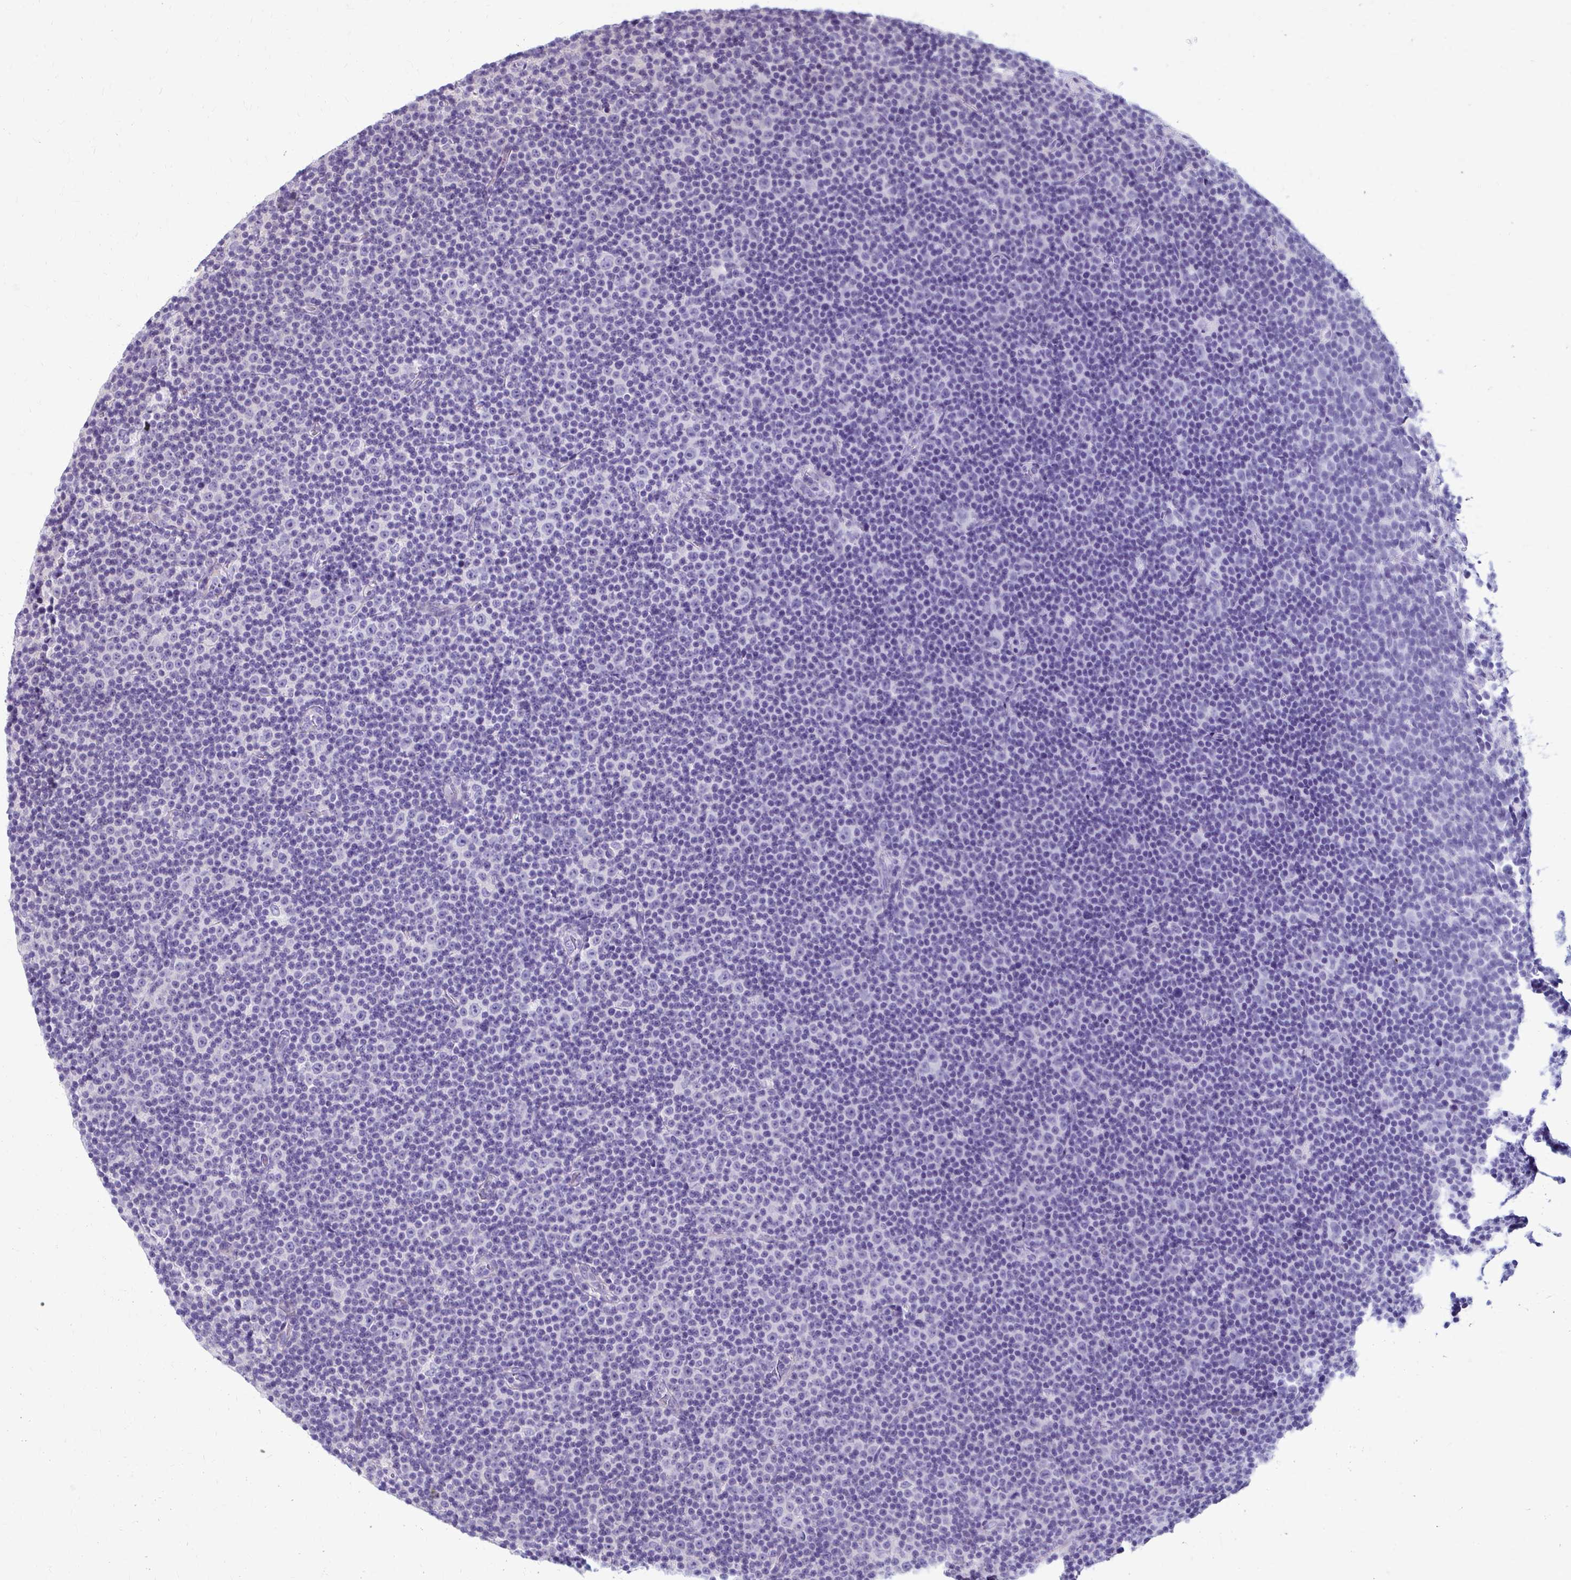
{"staining": {"intensity": "negative", "quantity": "none", "location": "none"}, "tissue": "lymphoma", "cell_type": "Tumor cells", "image_type": "cancer", "snomed": [{"axis": "morphology", "description": "Malignant lymphoma, non-Hodgkin's type, Low grade"}, {"axis": "topography", "description": "Lymph node"}], "caption": "Tumor cells show no significant protein staining in lymphoma.", "gene": "ZNF555", "patient": {"sex": "female", "age": 67}}